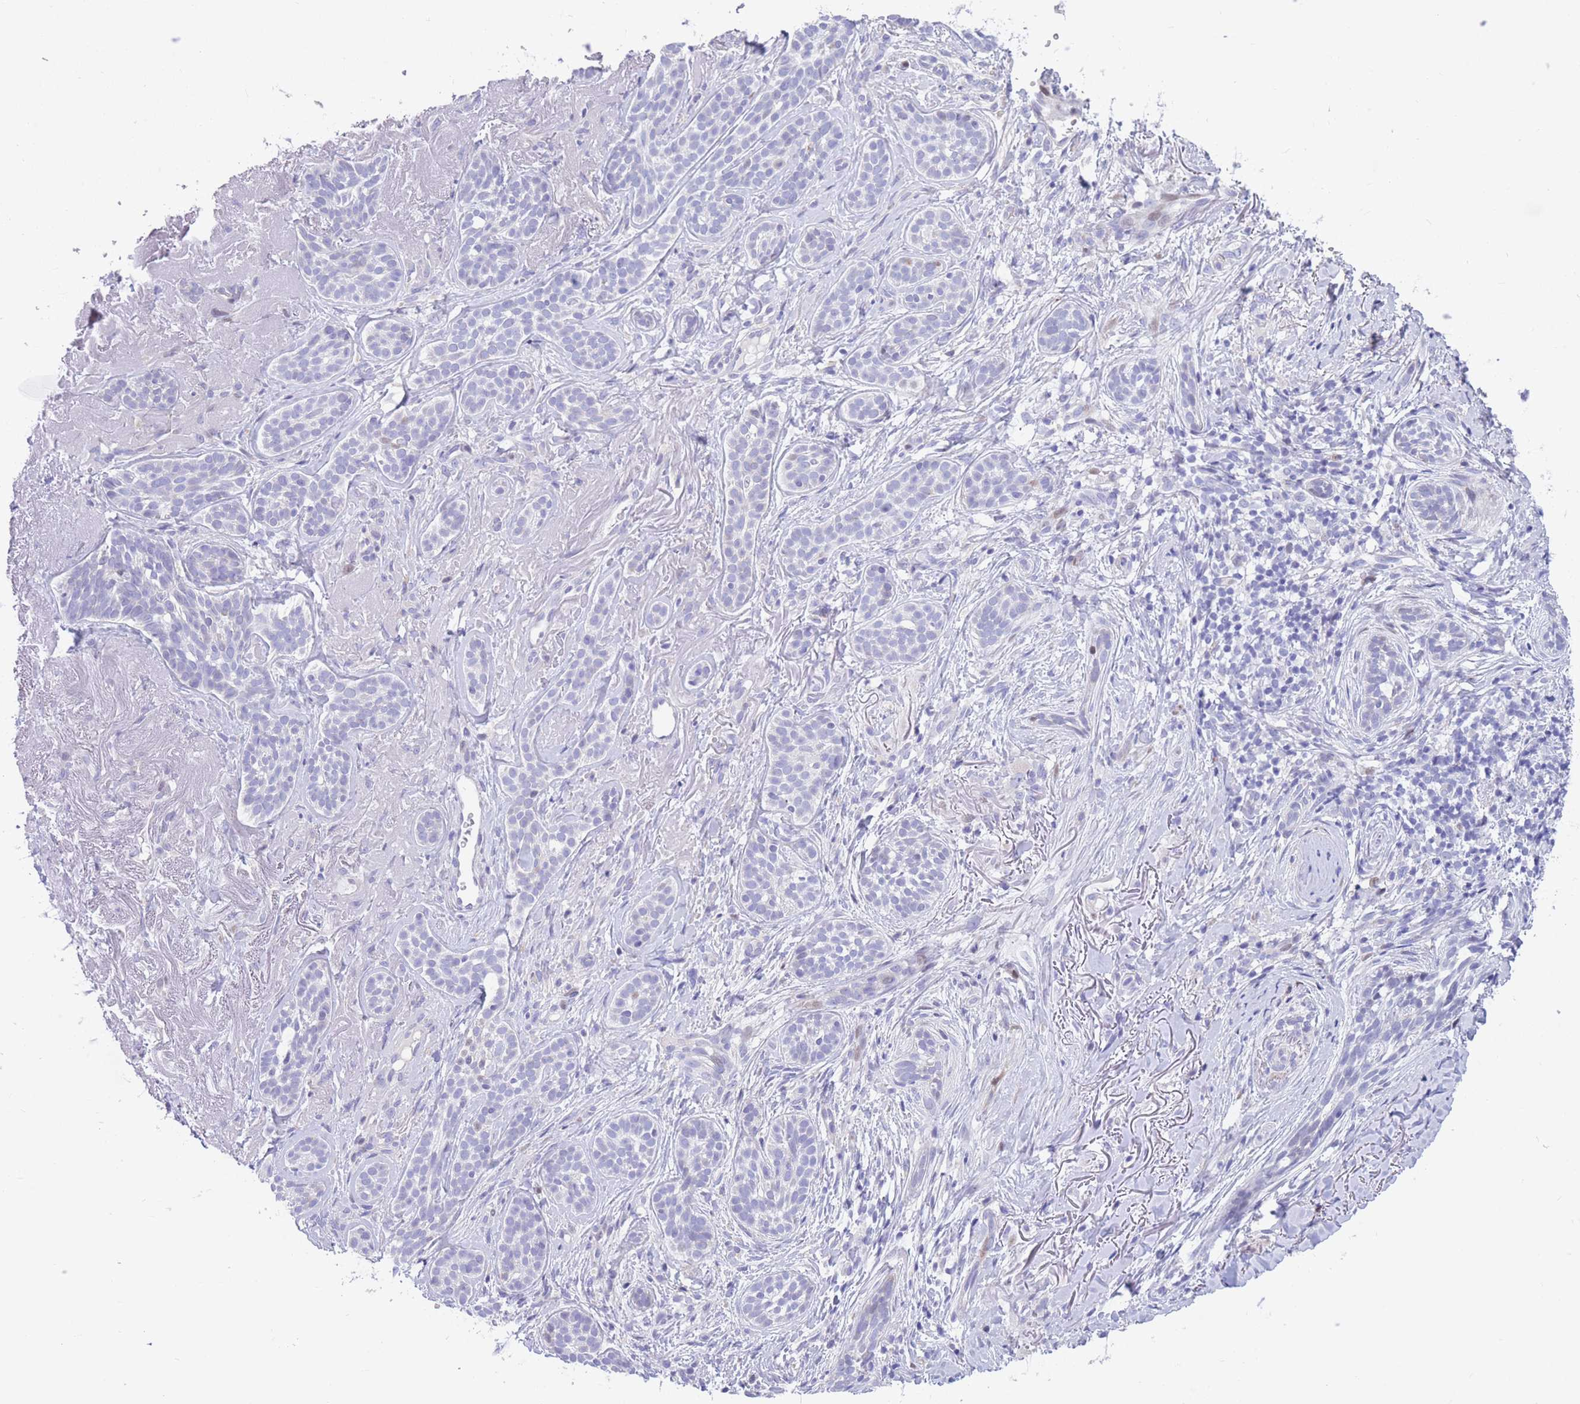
{"staining": {"intensity": "negative", "quantity": "none", "location": "none"}, "tissue": "skin cancer", "cell_type": "Tumor cells", "image_type": "cancer", "snomed": [{"axis": "morphology", "description": "Basal cell carcinoma"}, {"axis": "topography", "description": "Skin"}], "caption": "A histopathology image of skin cancer stained for a protein displays no brown staining in tumor cells.", "gene": "SHCBP1", "patient": {"sex": "male", "age": 71}}